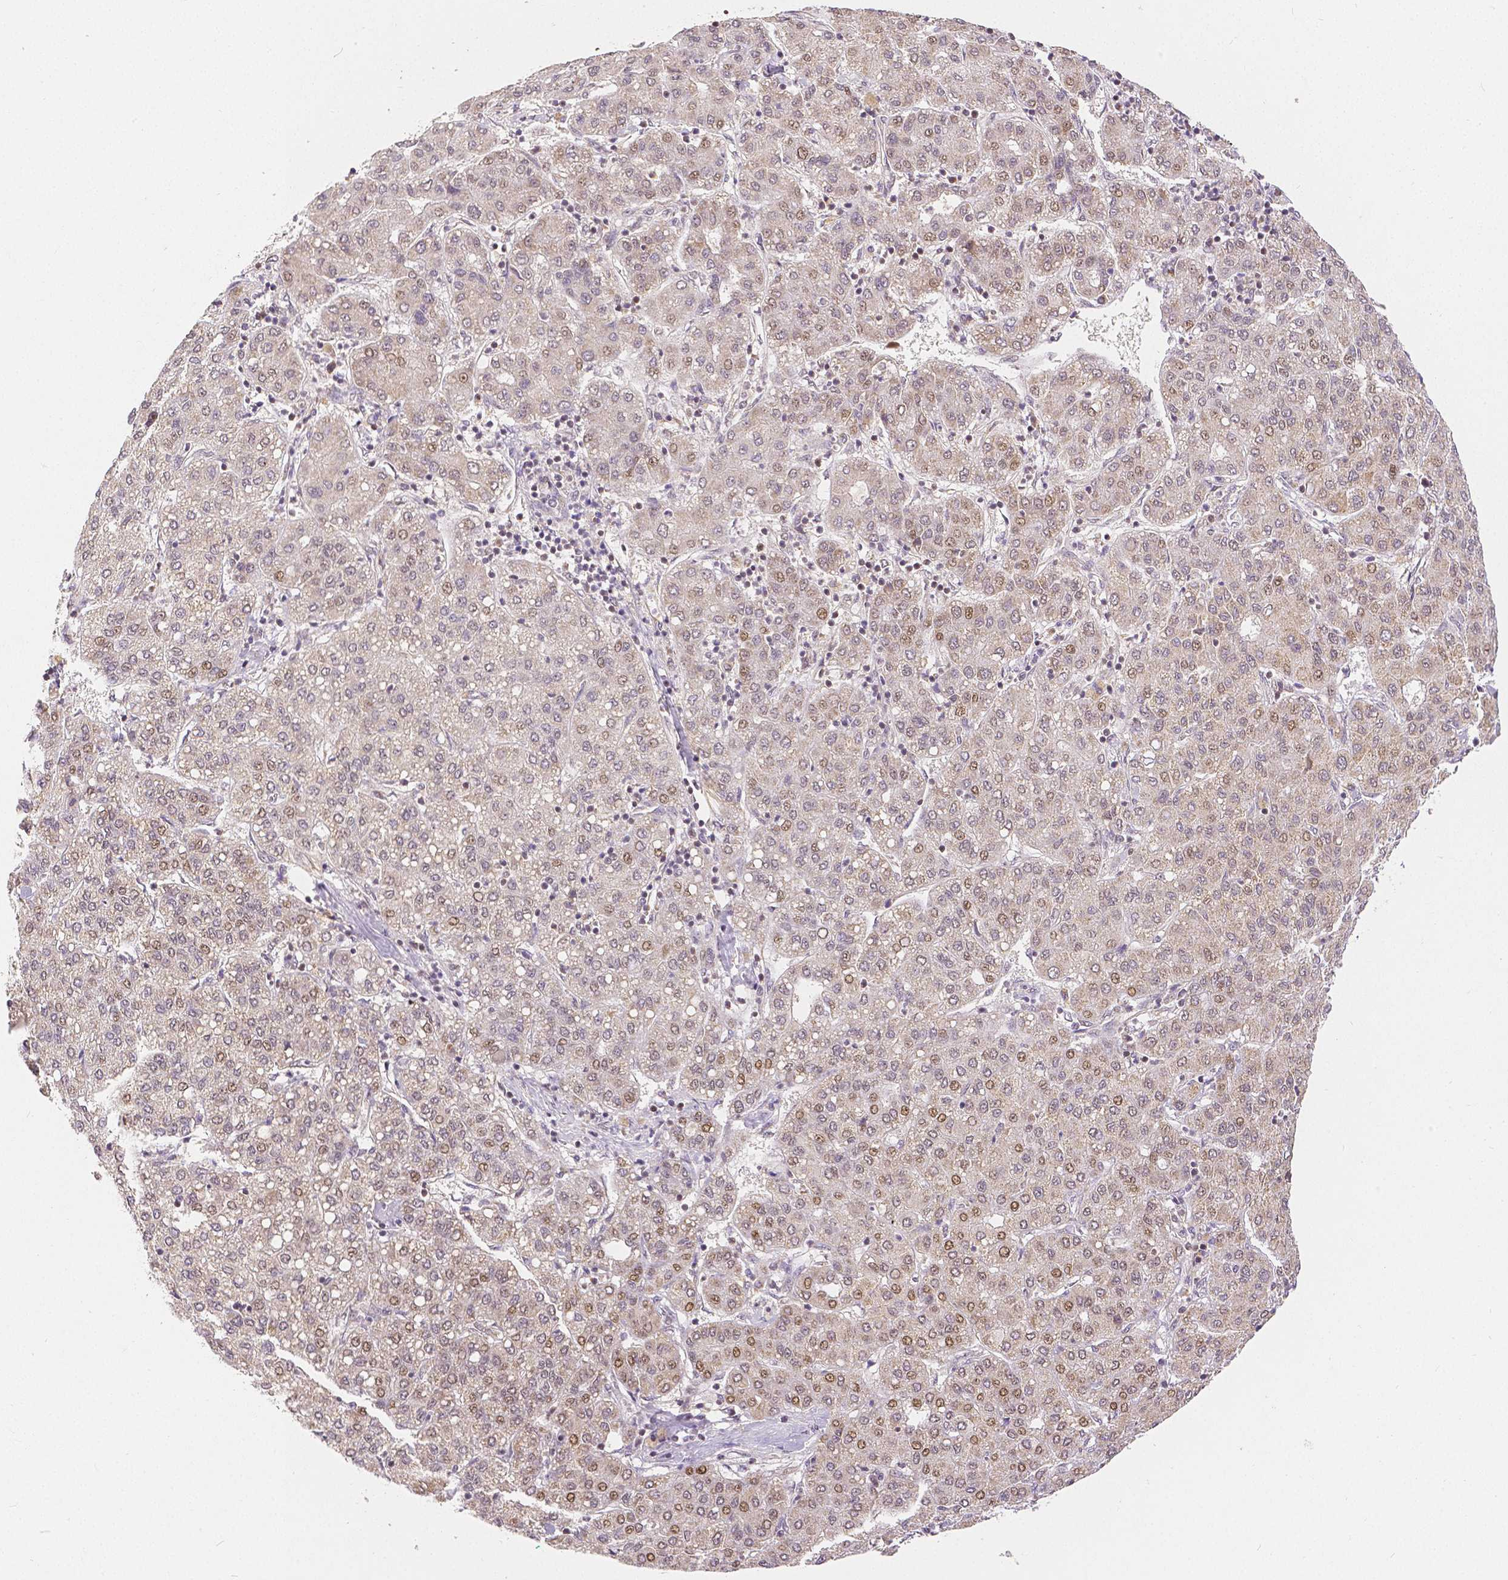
{"staining": {"intensity": "moderate", "quantity": "25%-75%", "location": "nuclear"}, "tissue": "liver cancer", "cell_type": "Tumor cells", "image_type": "cancer", "snomed": [{"axis": "morphology", "description": "Carcinoma, Hepatocellular, NOS"}, {"axis": "topography", "description": "Liver"}], "caption": "DAB immunohistochemical staining of liver cancer displays moderate nuclear protein staining in about 25%-75% of tumor cells.", "gene": "RHOT1", "patient": {"sex": "male", "age": 65}}